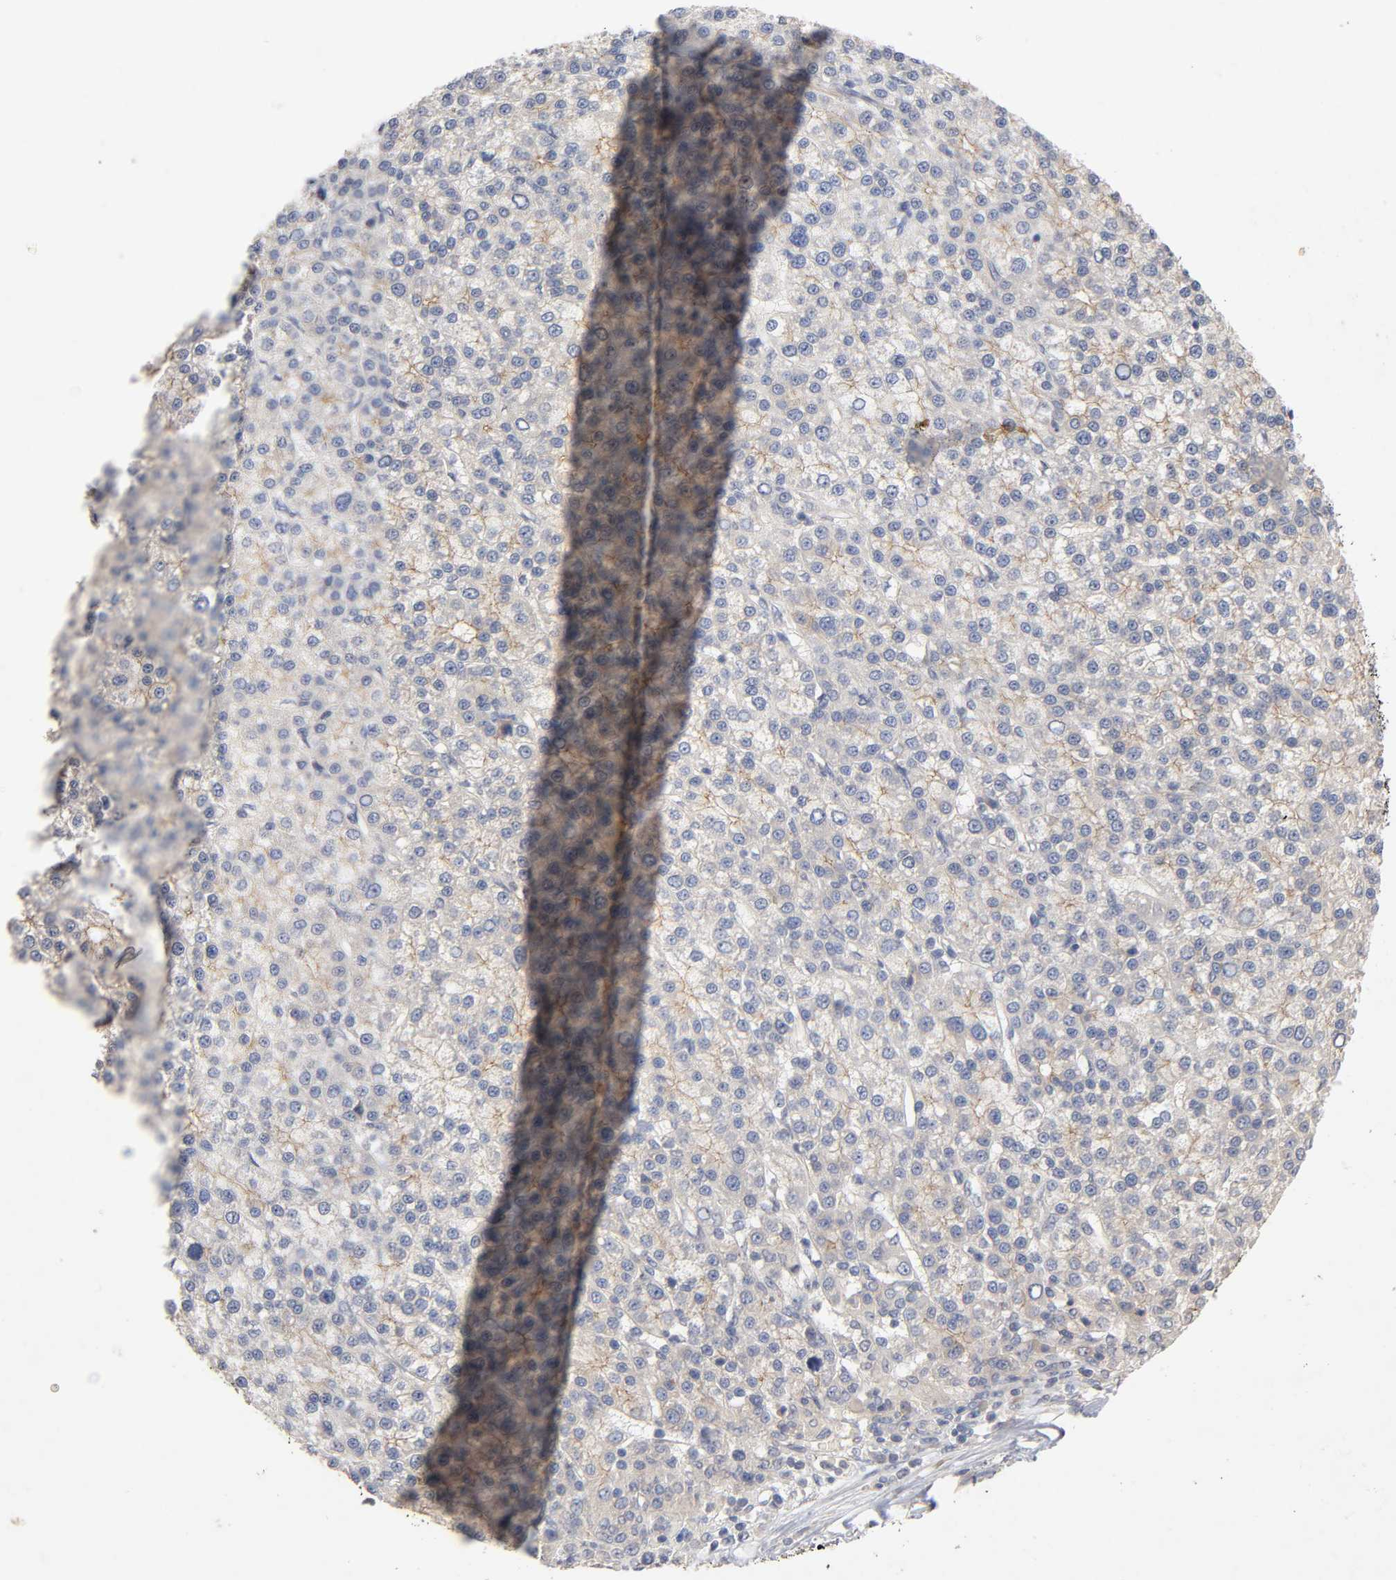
{"staining": {"intensity": "moderate", "quantity": ">75%", "location": "cytoplasmic/membranous"}, "tissue": "liver cancer", "cell_type": "Tumor cells", "image_type": "cancer", "snomed": [{"axis": "morphology", "description": "Carcinoma, Hepatocellular, NOS"}, {"axis": "topography", "description": "Liver"}], "caption": "This image shows immunohistochemistry staining of liver hepatocellular carcinoma, with medium moderate cytoplasmic/membranous expression in approximately >75% of tumor cells.", "gene": "PDZD11", "patient": {"sex": "female", "age": 58}}